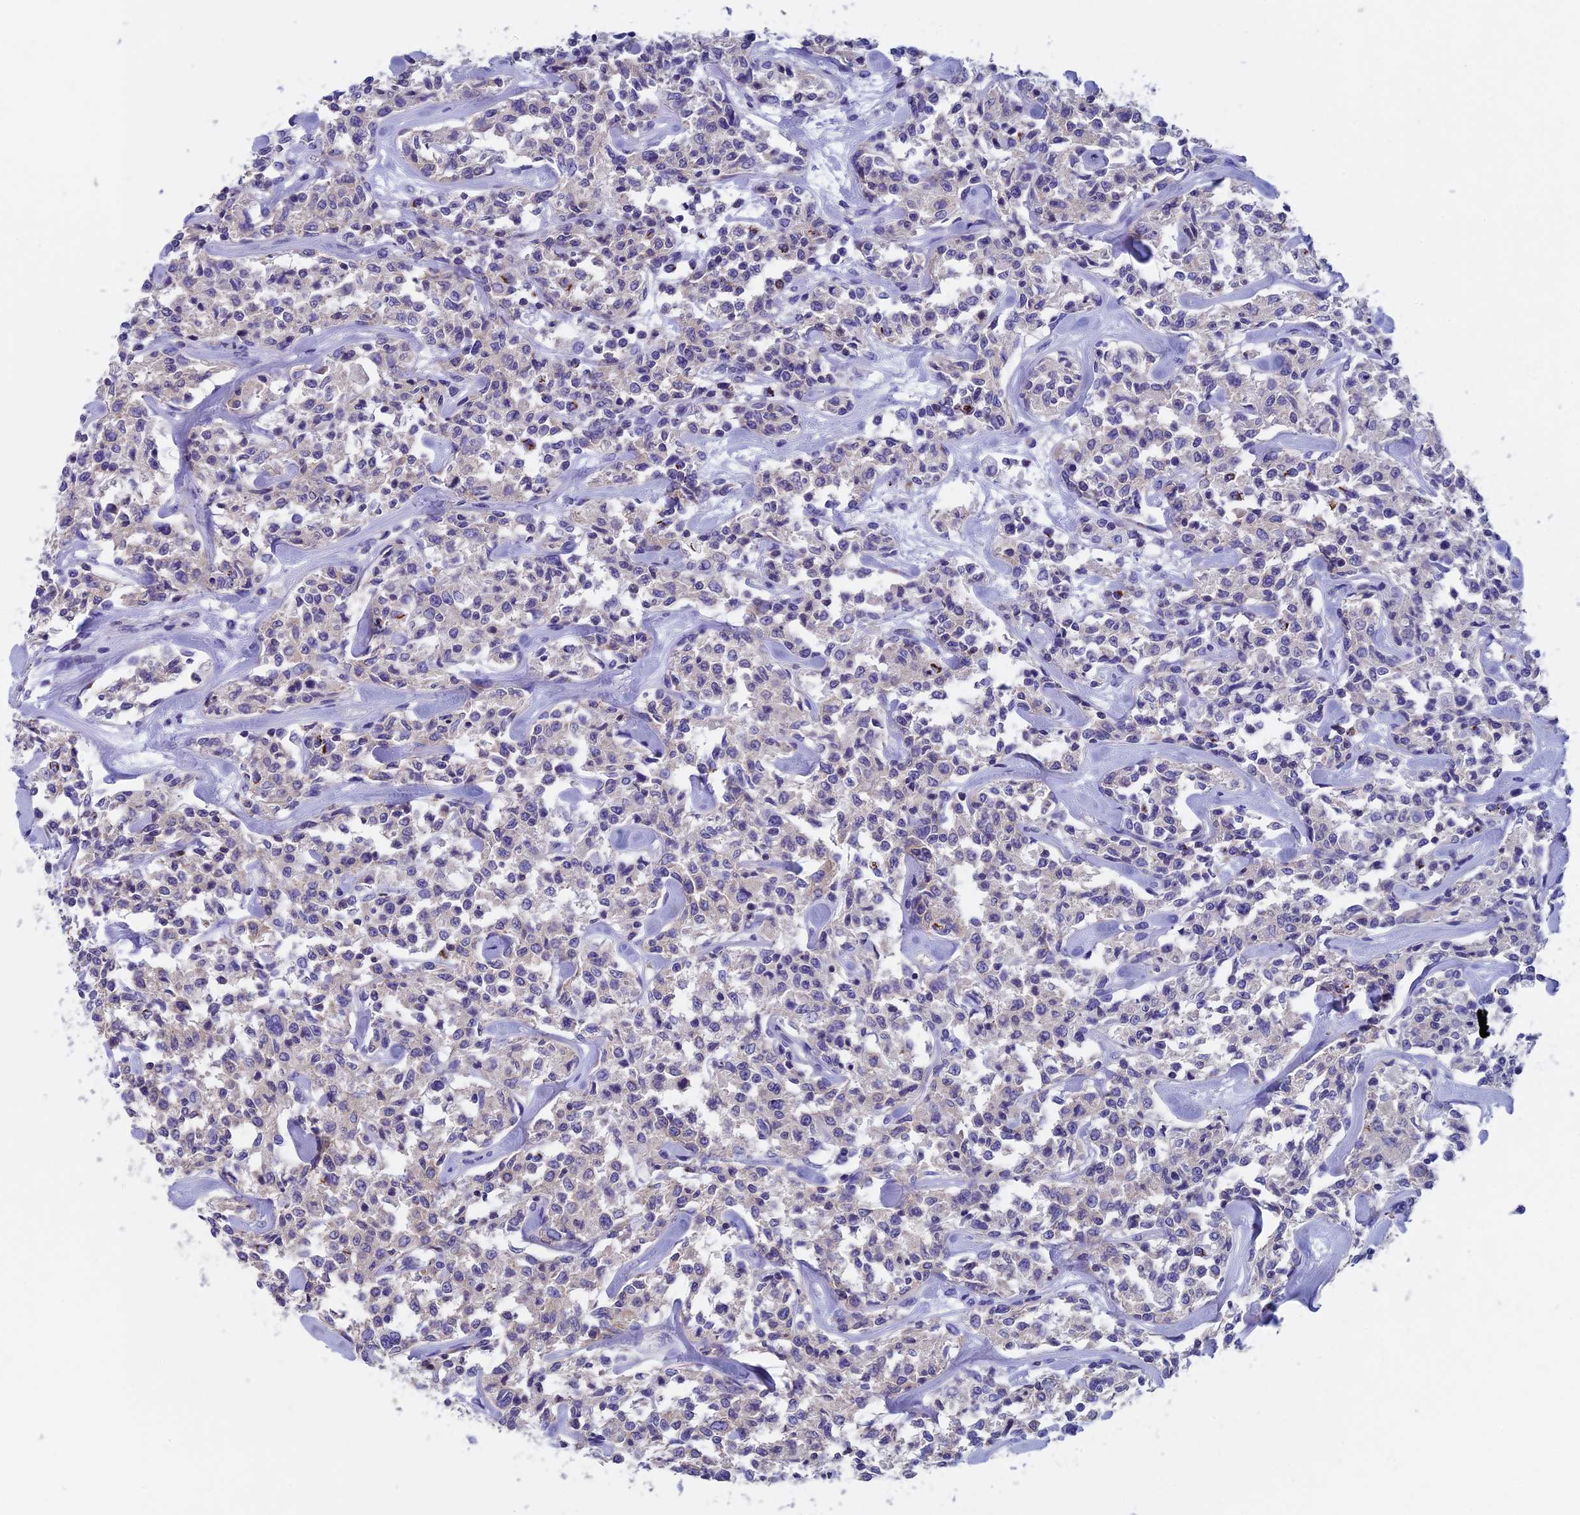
{"staining": {"intensity": "weak", "quantity": "<25%", "location": "cytoplasmic/membranous"}, "tissue": "lymphoma", "cell_type": "Tumor cells", "image_type": "cancer", "snomed": [{"axis": "morphology", "description": "Malignant lymphoma, non-Hodgkin's type, Low grade"}, {"axis": "topography", "description": "Small intestine"}], "caption": "Tumor cells are negative for brown protein staining in low-grade malignant lymphoma, non-Hodgkin's type. Nuclei are stained in blue.", "gene": "SEPTIN1", "patient": {"sex": "female", "age": 59}}